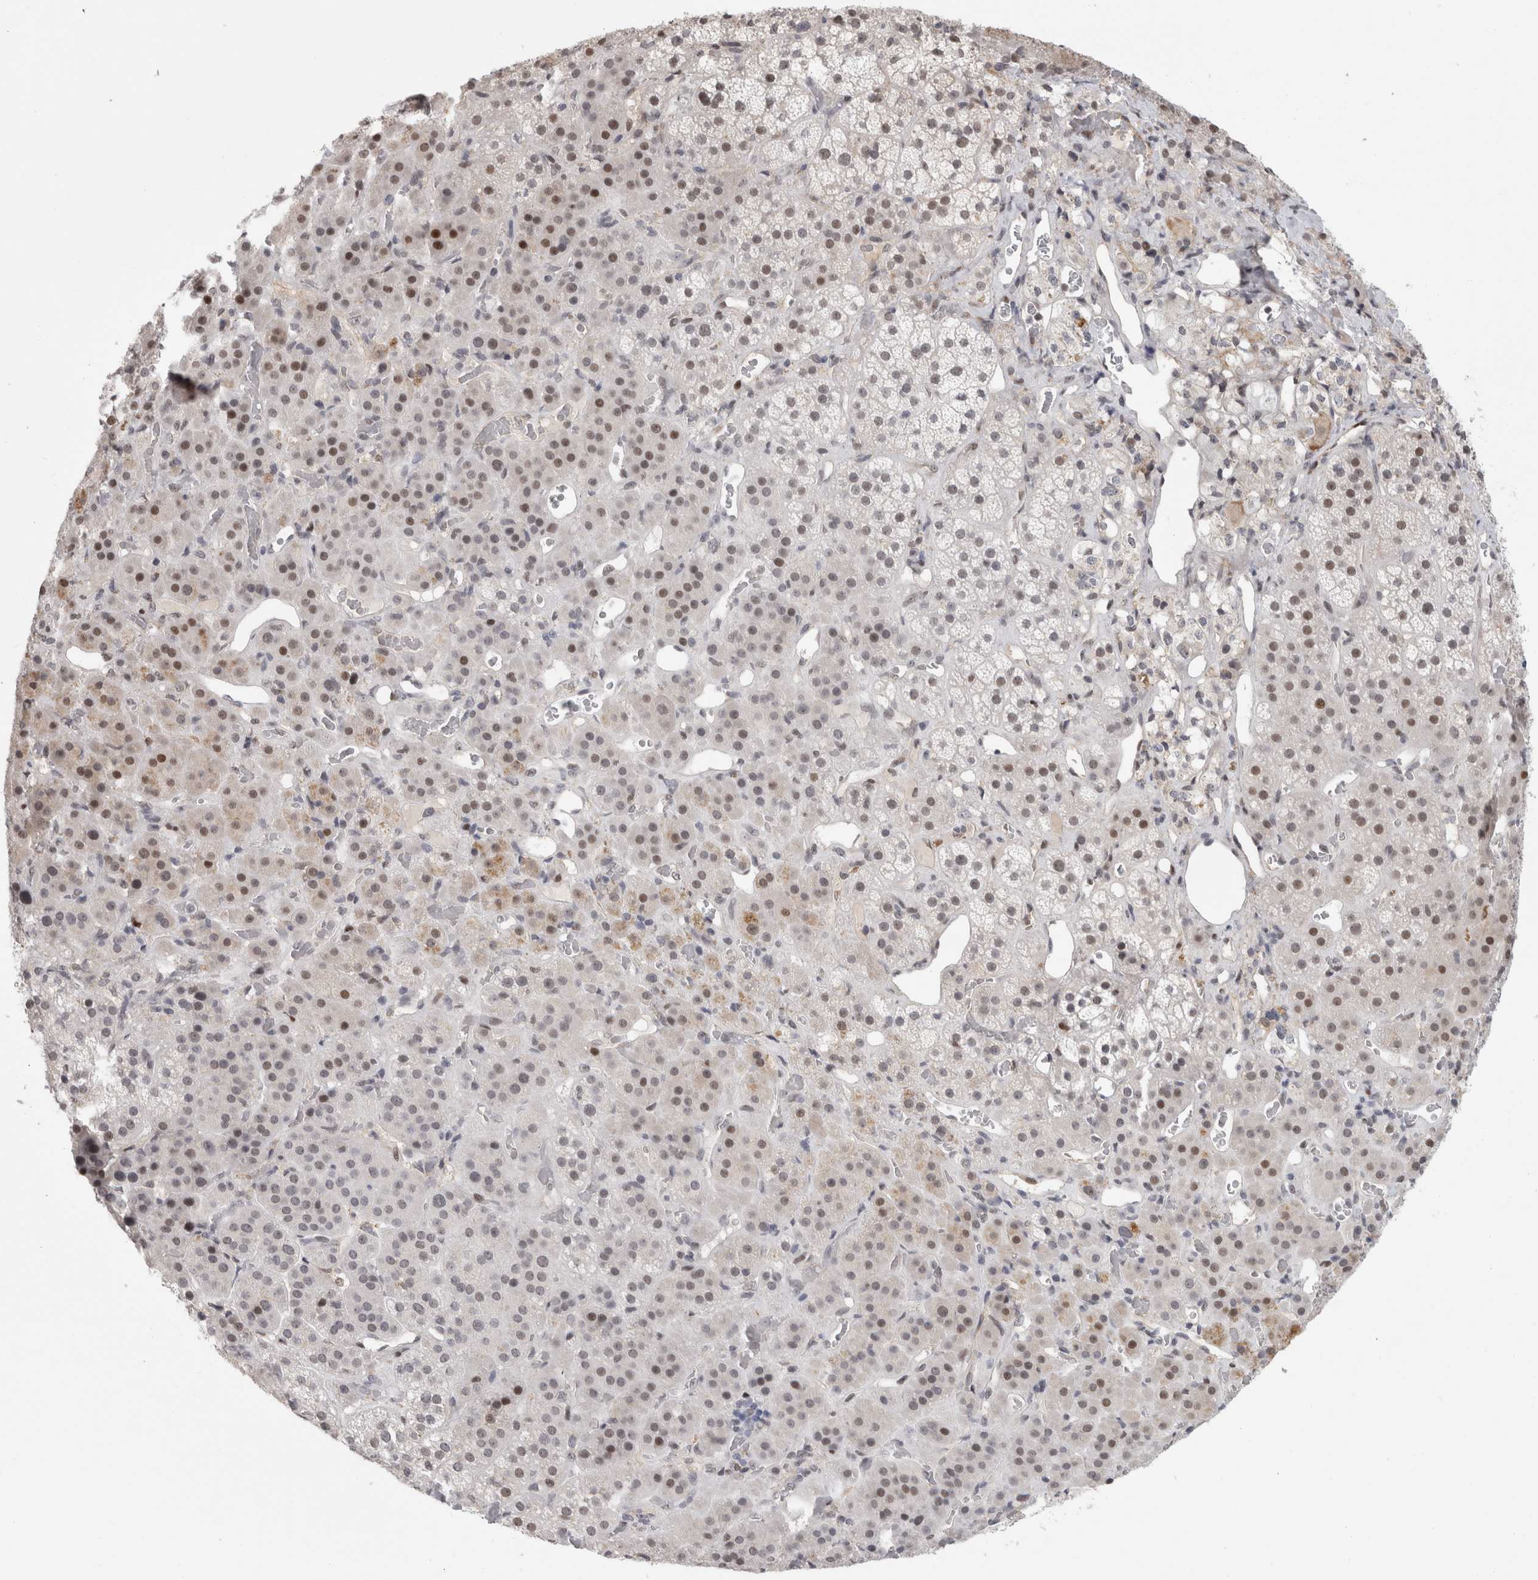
{"staining": {"intensity": "moderate", "quantity": "25%-75%", "location": "cytoplasmic/membranous,nuclear"}, "tissue": "adrenal gland", "cell_type": "Glandular cells", "image_type": "normal", "snomed": [{"axis": "morphology", "description": "Normal tissue, NOS"}, {"axis": "topography", "description": "Adrenal gland"}], "caption": "Brown immunohistochemical staining in normal human adrenal gland exhibits moderate cytoplasmic/membranous,nuclear expression in approximately 25%-75% of glandular cells. The staining was performed using DAB, with brown indicating positive protein expression. Nuclei are stained blue with hematoxylin.", "gene": "SRARP", "patient": {"sex": "male", "age": 57}}